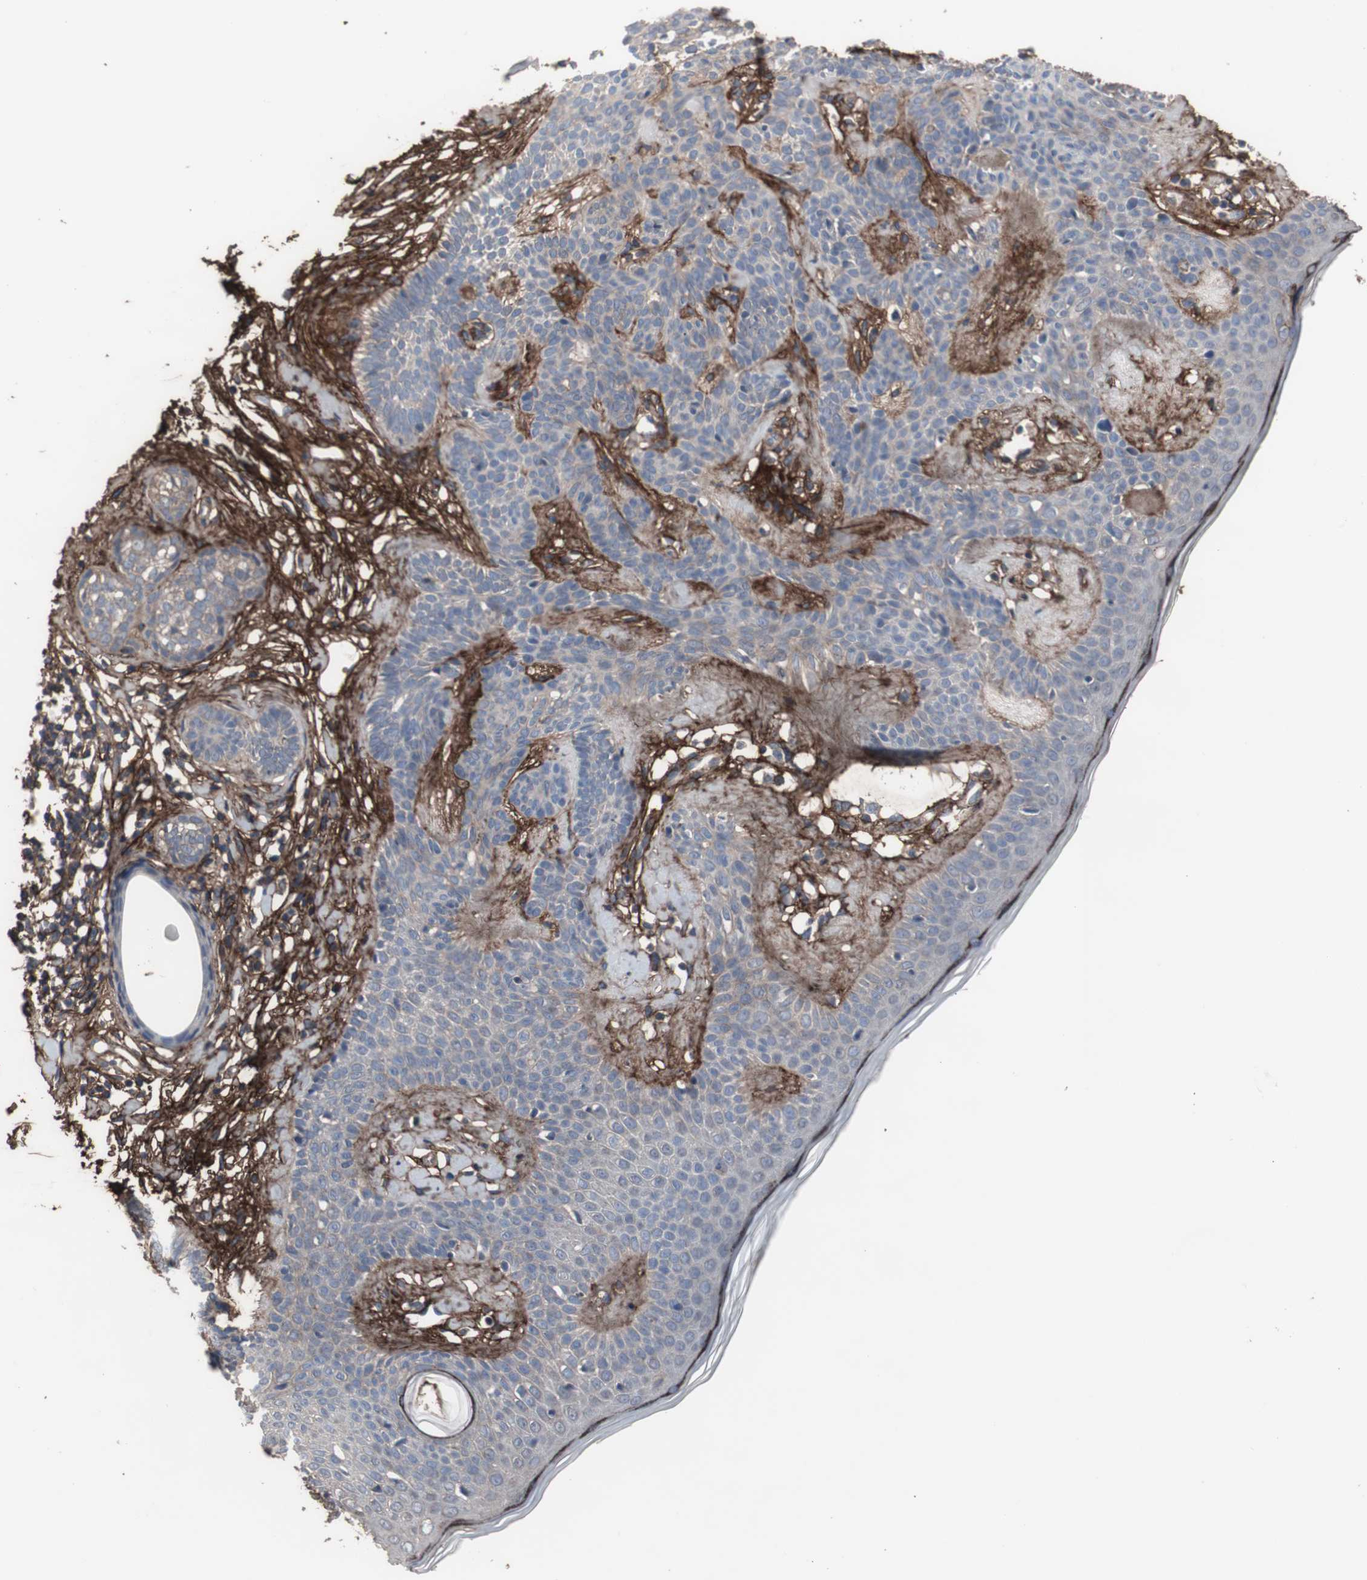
{"staining": {"intensity": "negative", "quantity": "none", "location": "none"}, "tissue": "skin cancer", "cell_type": "Tumor cells", "image_type": "cancer", "snomed": [{"axis": "morphology", "description": "Developmental malformation"}, {"axis": "morphology", "description": "Basal cell carcinoma"}, {"axis": "topography", "description": "Skin"}], "caption": "Skin basal cell carcinoma was stained to show a protein in brown. There is no significant expression in tumor cells. (IHC, brightfield microscopy, high magnification).", "gene": "COL6A2", "patient": {"sex": "female", "age": 62}}